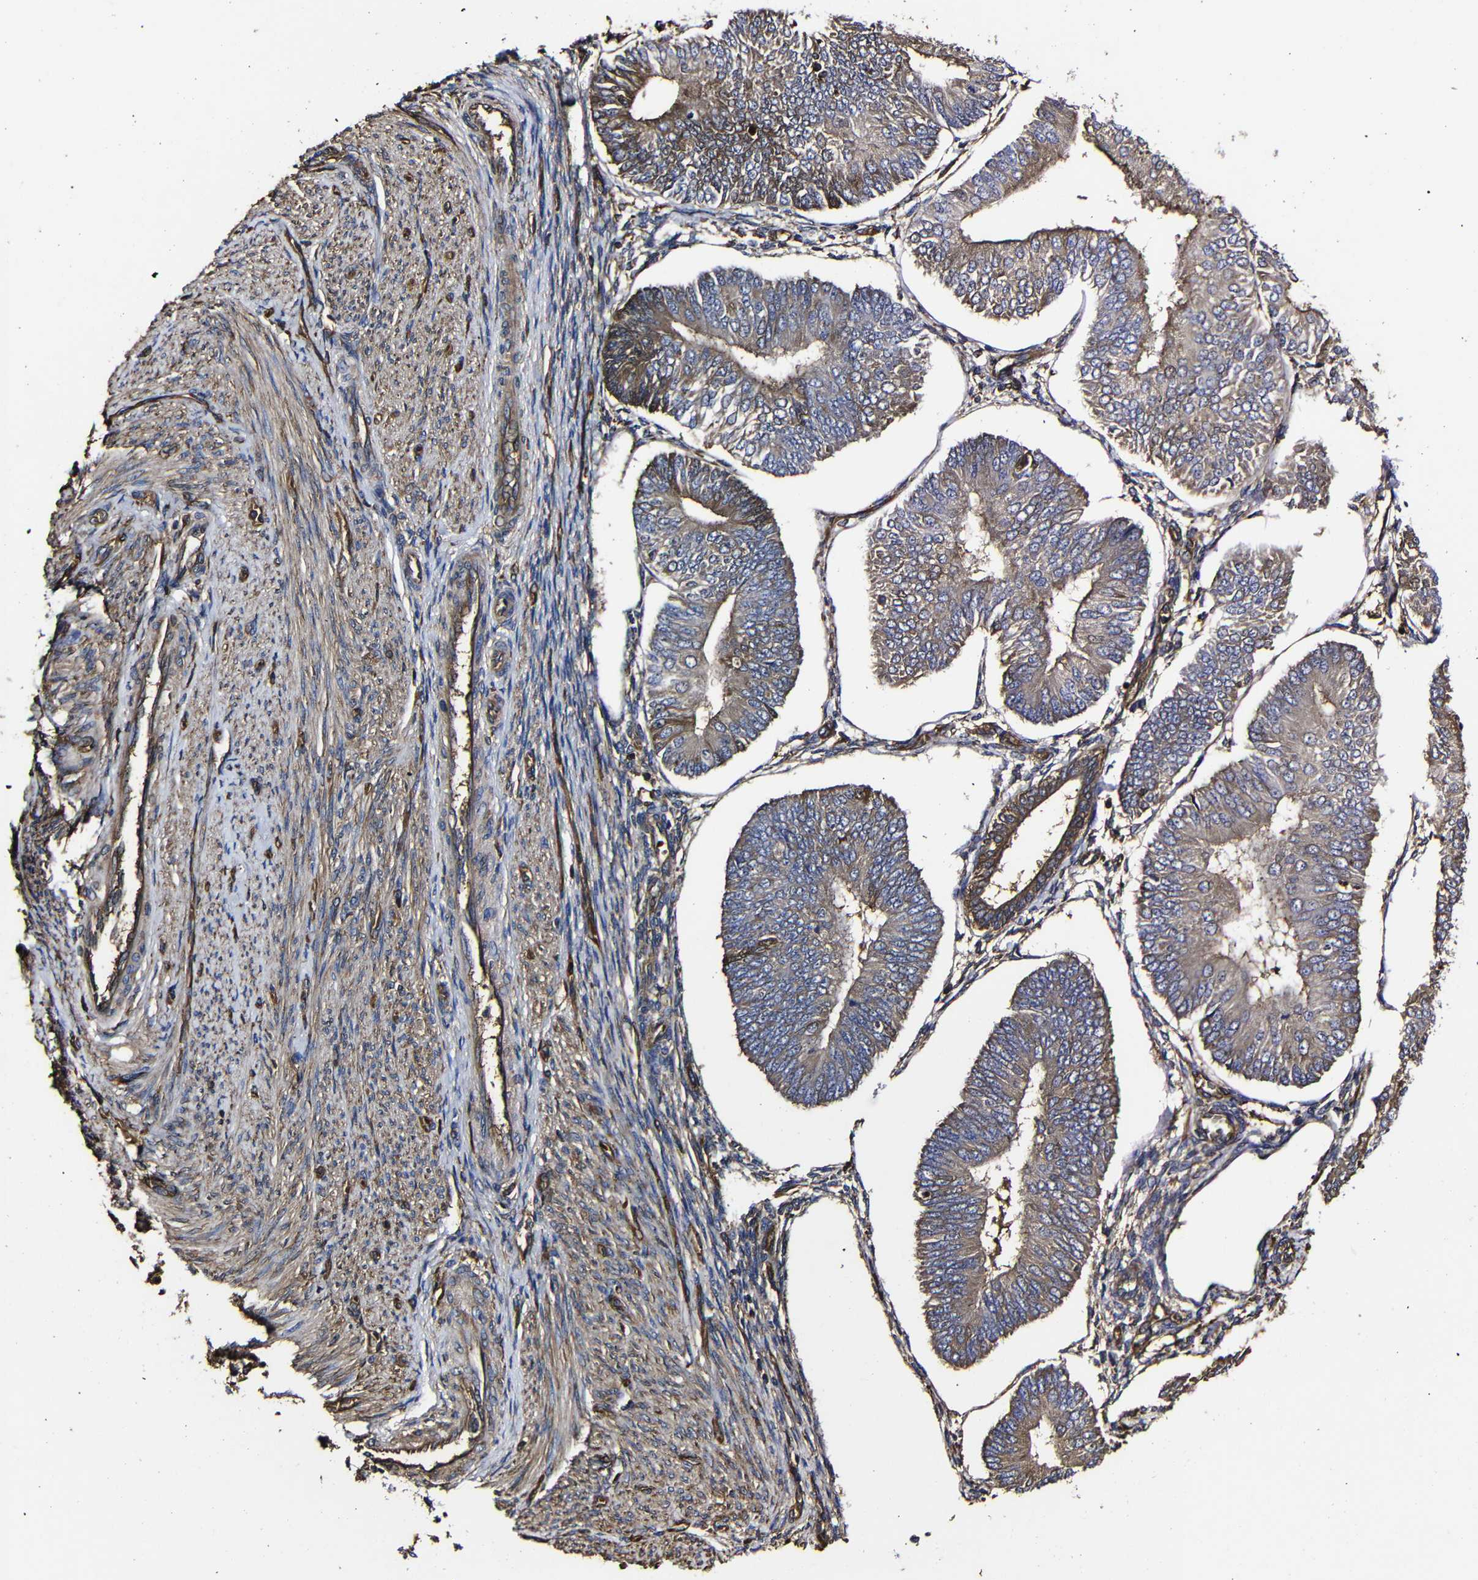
{"staining": {"intensity": "moderate", "quantity": ">75%", "location": "cytoplasmic/membranous"}, "tissue": "endometrial cancer", "cell_type": "Tumor cells", "image_type": "cancer", "snomed": [{"axis": "morphology", "description": "Adenocarcinoma, NOS"}, {"axis": "topography", "description": "Endometrium"}], "caption": "A brown stain labels moderate cytoplasmic/membranous staining of a protein in human endometrial cancer (adenocarcinoma) tumor cells.", "gene": "MSN", "patient": {"sex": "female", "age": 58}}